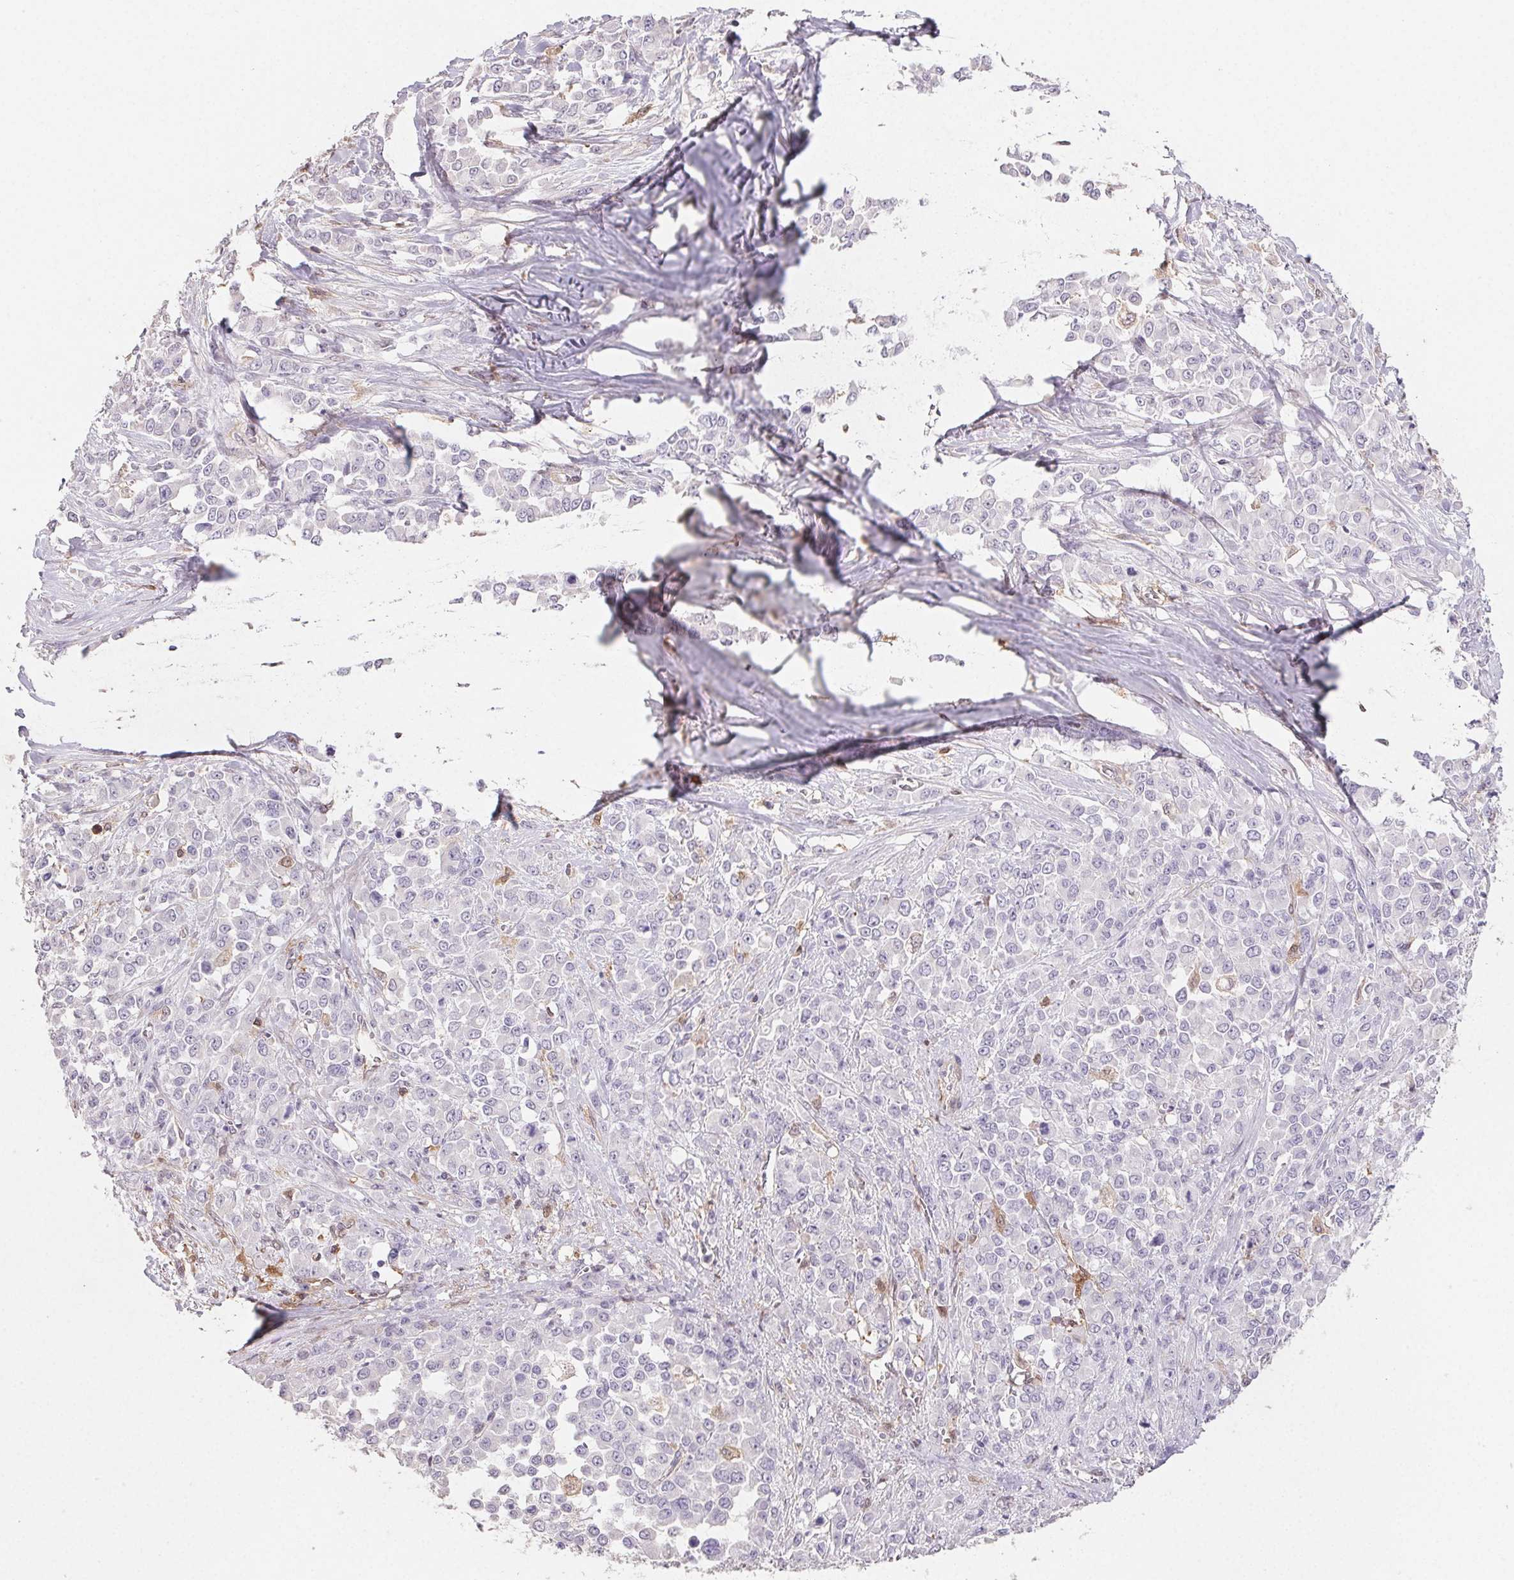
{"staining": {"intensity": "negative", "quantity": "none", "location": "none"}, "tissue": "stomach cancer", "cell_type": "Tumor cells", "image_type": "cancer", "snomed": [{"axis": "morphology", "description": "Adenocarcinoma, NOS"}, {"axis": "topography", "description": "Stomach"}], "caption": "Tumor cells are negative for brown protein staining in stomach cancer (adenocarcinoma).", "gene": "GBP1", "patient": {"sex": "female", "age": 76}}